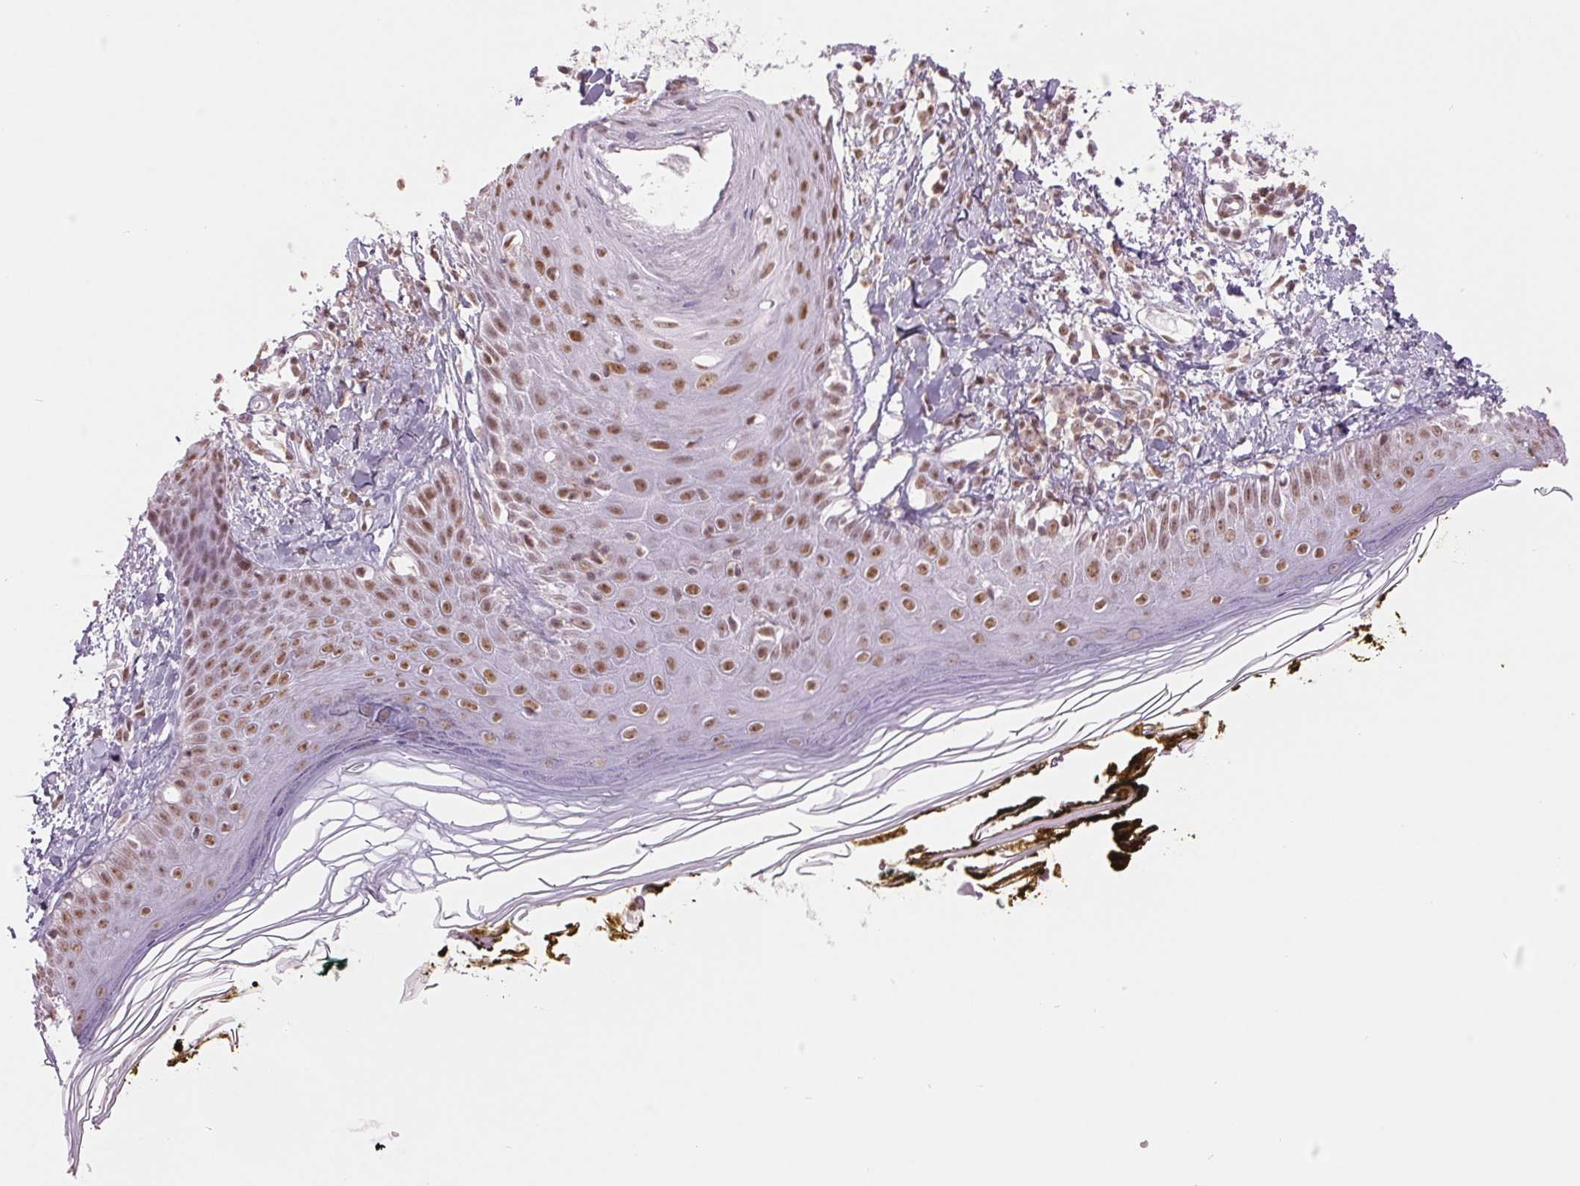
{"staining": {"intensity": "weak", "quantity": ">75%", "location": "nuclear"}, "tissue": "skin", "cell_type": "Fibroblasts", "image_type": "normal", "snomed": [{"axis": "morphology", "description": "Normal tissue, NOS"}, {"axis": "topography", "description": "Skin"}], "caption": "An immunohistochemistry (IHC) photomicrograph of unremarkable tissue is shown. Protein staining in brown labels weak nuclear positivity in skin within fibroblasts. Immunohistochemistry (ihc) stains the protein of interest in brown and the nuclei are stained blue.", "gene": "ZFR2", "patient": {"sex": "male", "age": 76}}